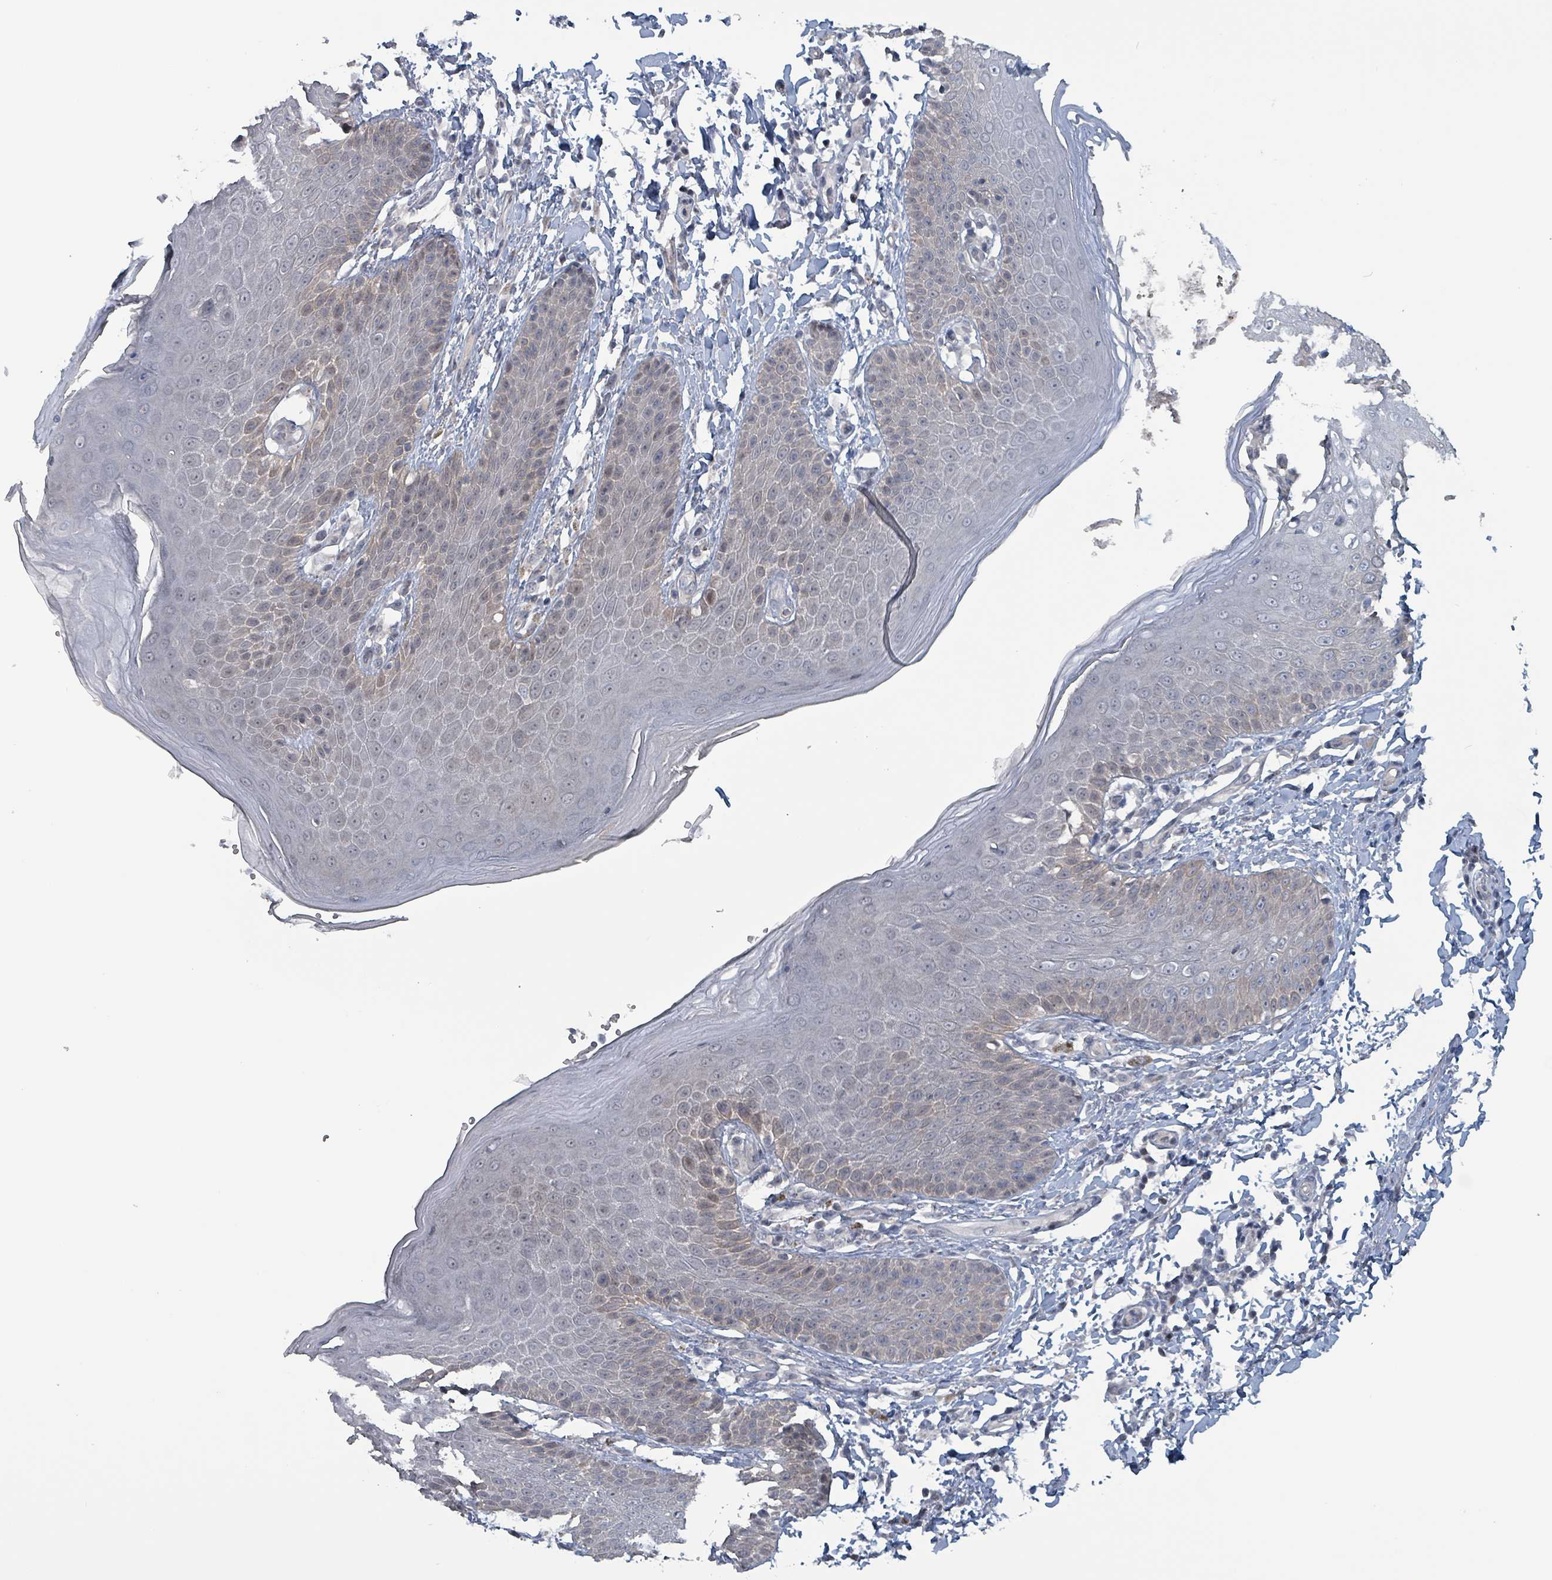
{"staining": {"intensity": "weak", "quantity": "<25%", "location": "cytoplasmic/membranous,nuclear"}, "tissue": "skin", "cell_type": "Epidermal cells", "image_type": "normal", "snomed": [{"axis": "morphology", "description": "Normal tissue, NOS"}, {"axis": "topography", "description": "Peripheral nerve tissue"}], "caption": "Epidermal cells show no significant expression in unremarkable skin. (DAB (3,3'-diaminobenzidine) immunohistochemistry with hematoxylin counter stain).", "gene": "BIVM", "patient": {"sex": "male", "age": 51}}